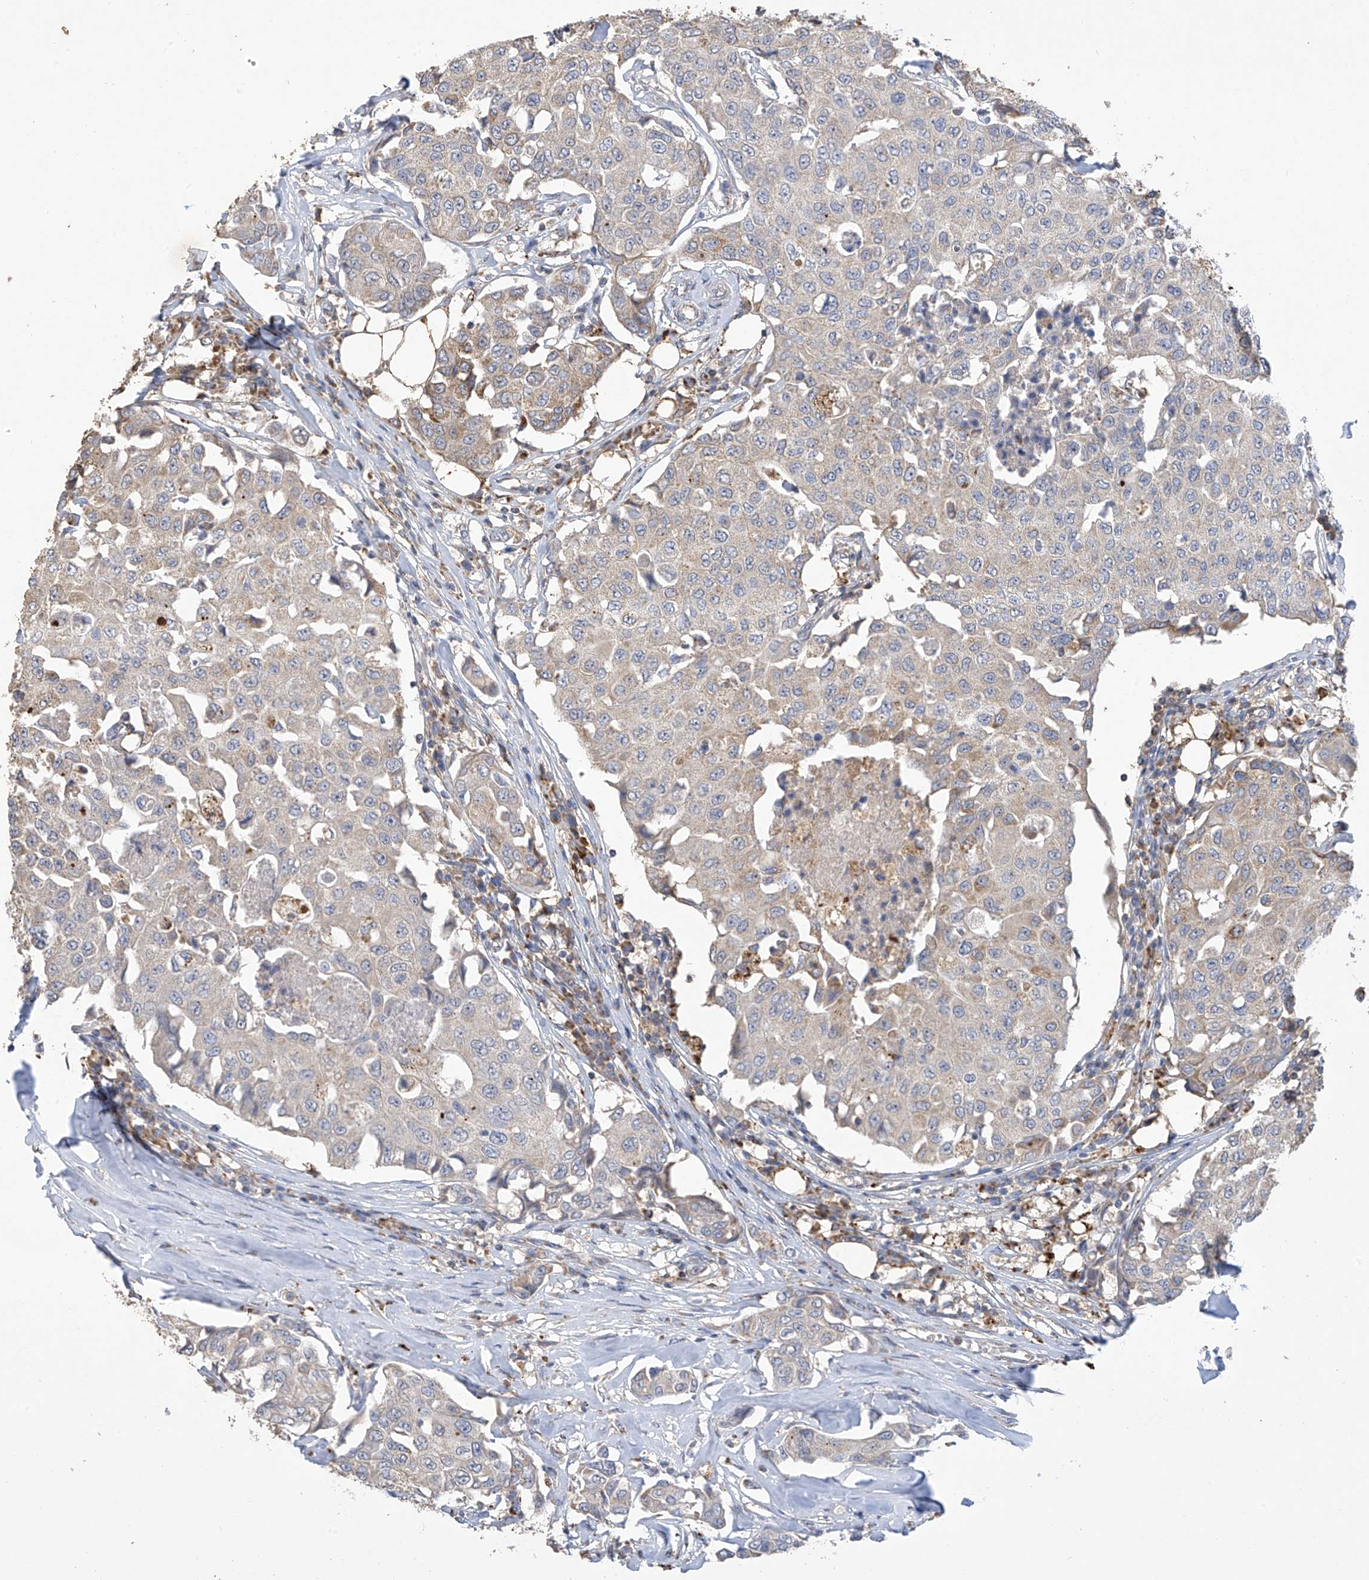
{"staining": {"intensity": "negative", "quantity": "none", "location": "none"}, "tissue": "breast cancer", "cell_type": "Tumor cells", "image_type": "cancer", "snomed": [{"axis": "morphology", "description": "Duct carcinoma"}, {"axis": "topography", "description": "Breast"}], "caption": "An IHC histopathology image of breast cancer is shown. There is no staining in tumor cells of breast cancer.", "gene": "OGT", "patient": {"sex": "female", "age": 80}}